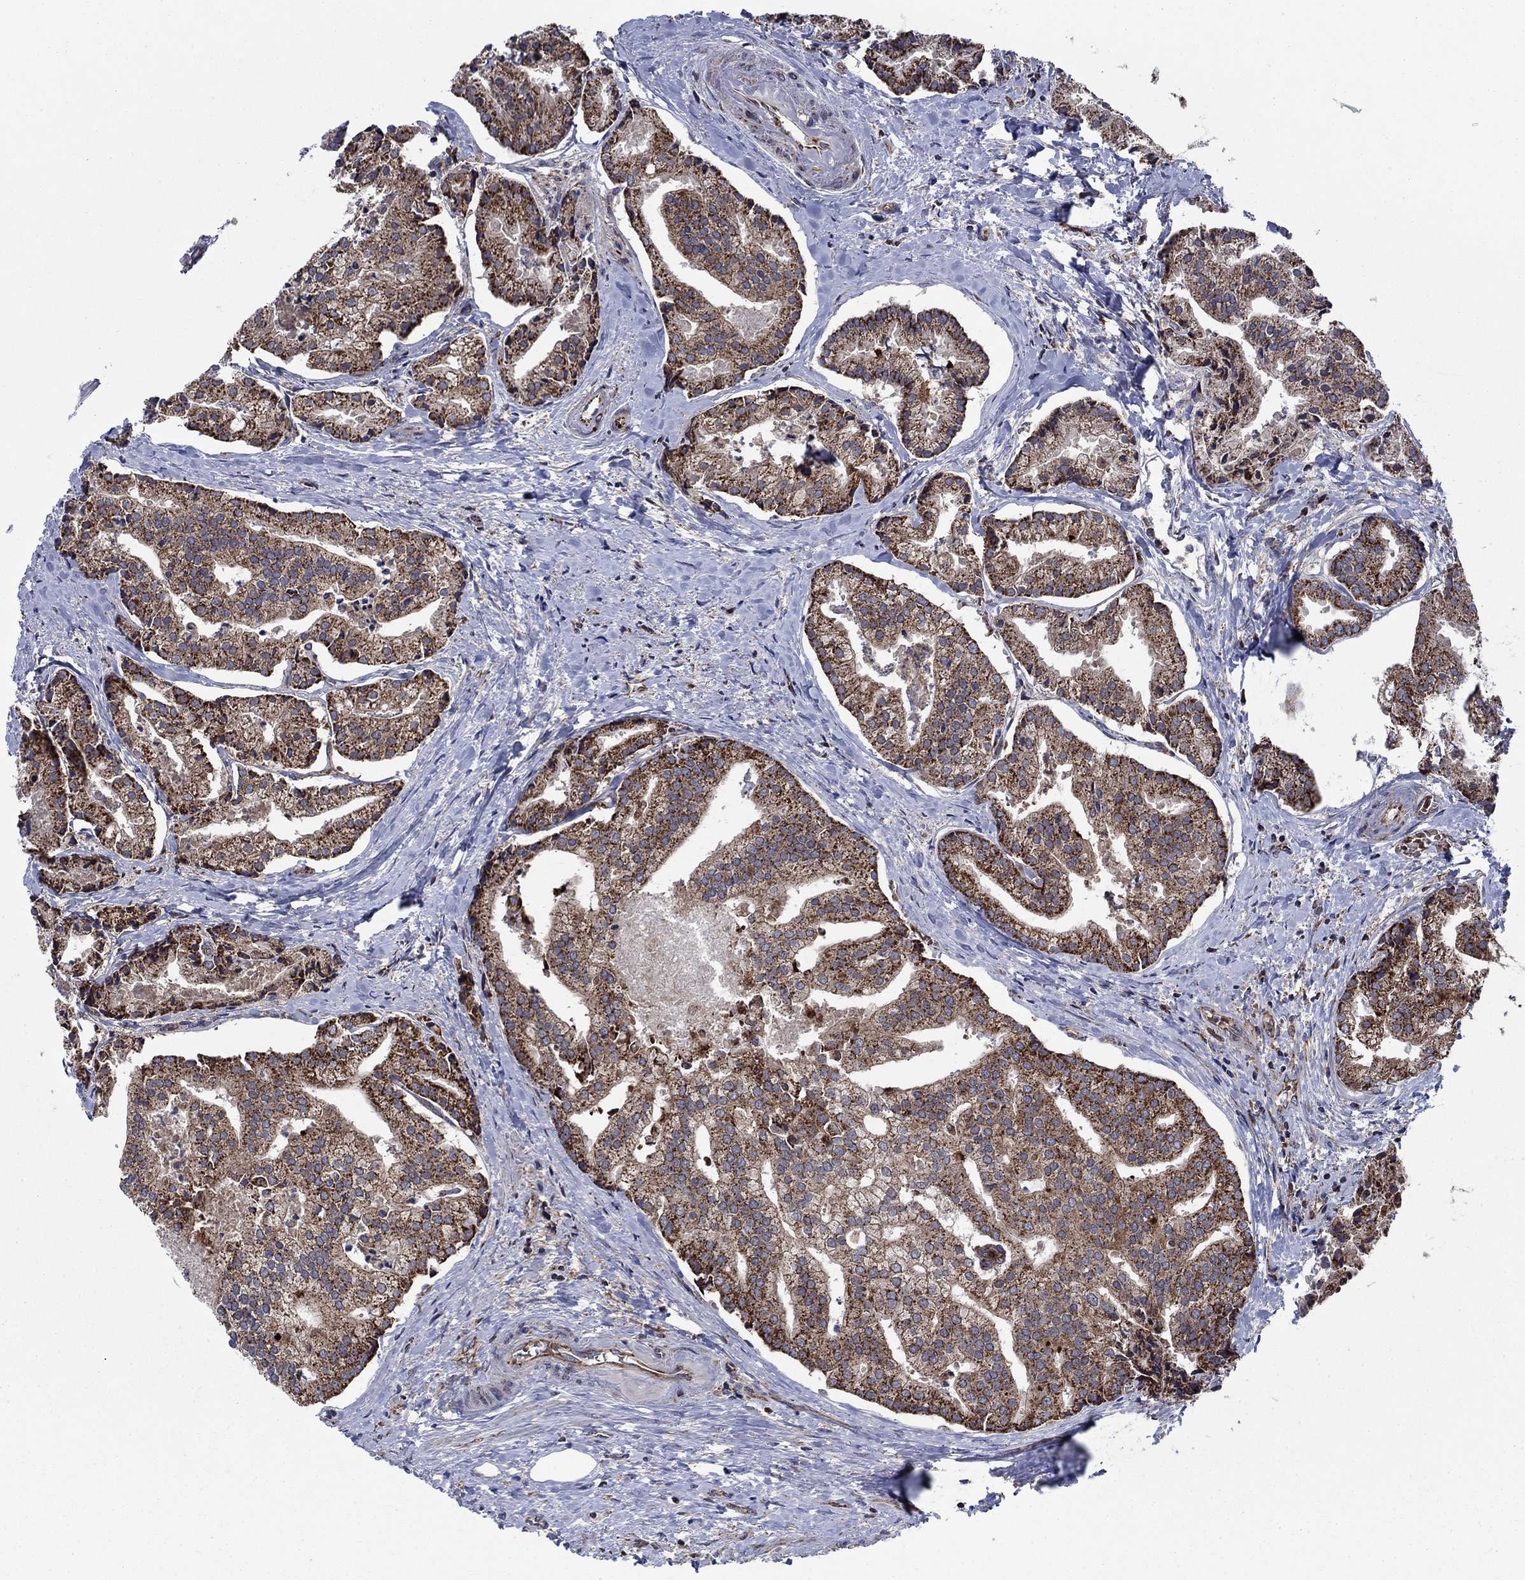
{"staining": {"intensity": "strong", "quantity": "25%-75%", "location": "cytoplasmic/membranous"}, "tissue": "prostate cancer", "cell_type": "Tumor cells", "image_type": "cancer", "snomed": [{"axis": "morphology", "description": "Adenocarcinoma, NOS"}, {"axis": "topography", "description": "Prostate and seminal vesicle, NOS"}, {"axis": "topography", "description": "Prostate"}], "caption": "Prostate adenocarcinoma stained for a protein (brown) exhibits strong cytoplasmic/membranous positive expression in approximately 25%-75% of tumor cells.", "gene": "RNF19B", "patient": {"sex": "male", "age": 44}}